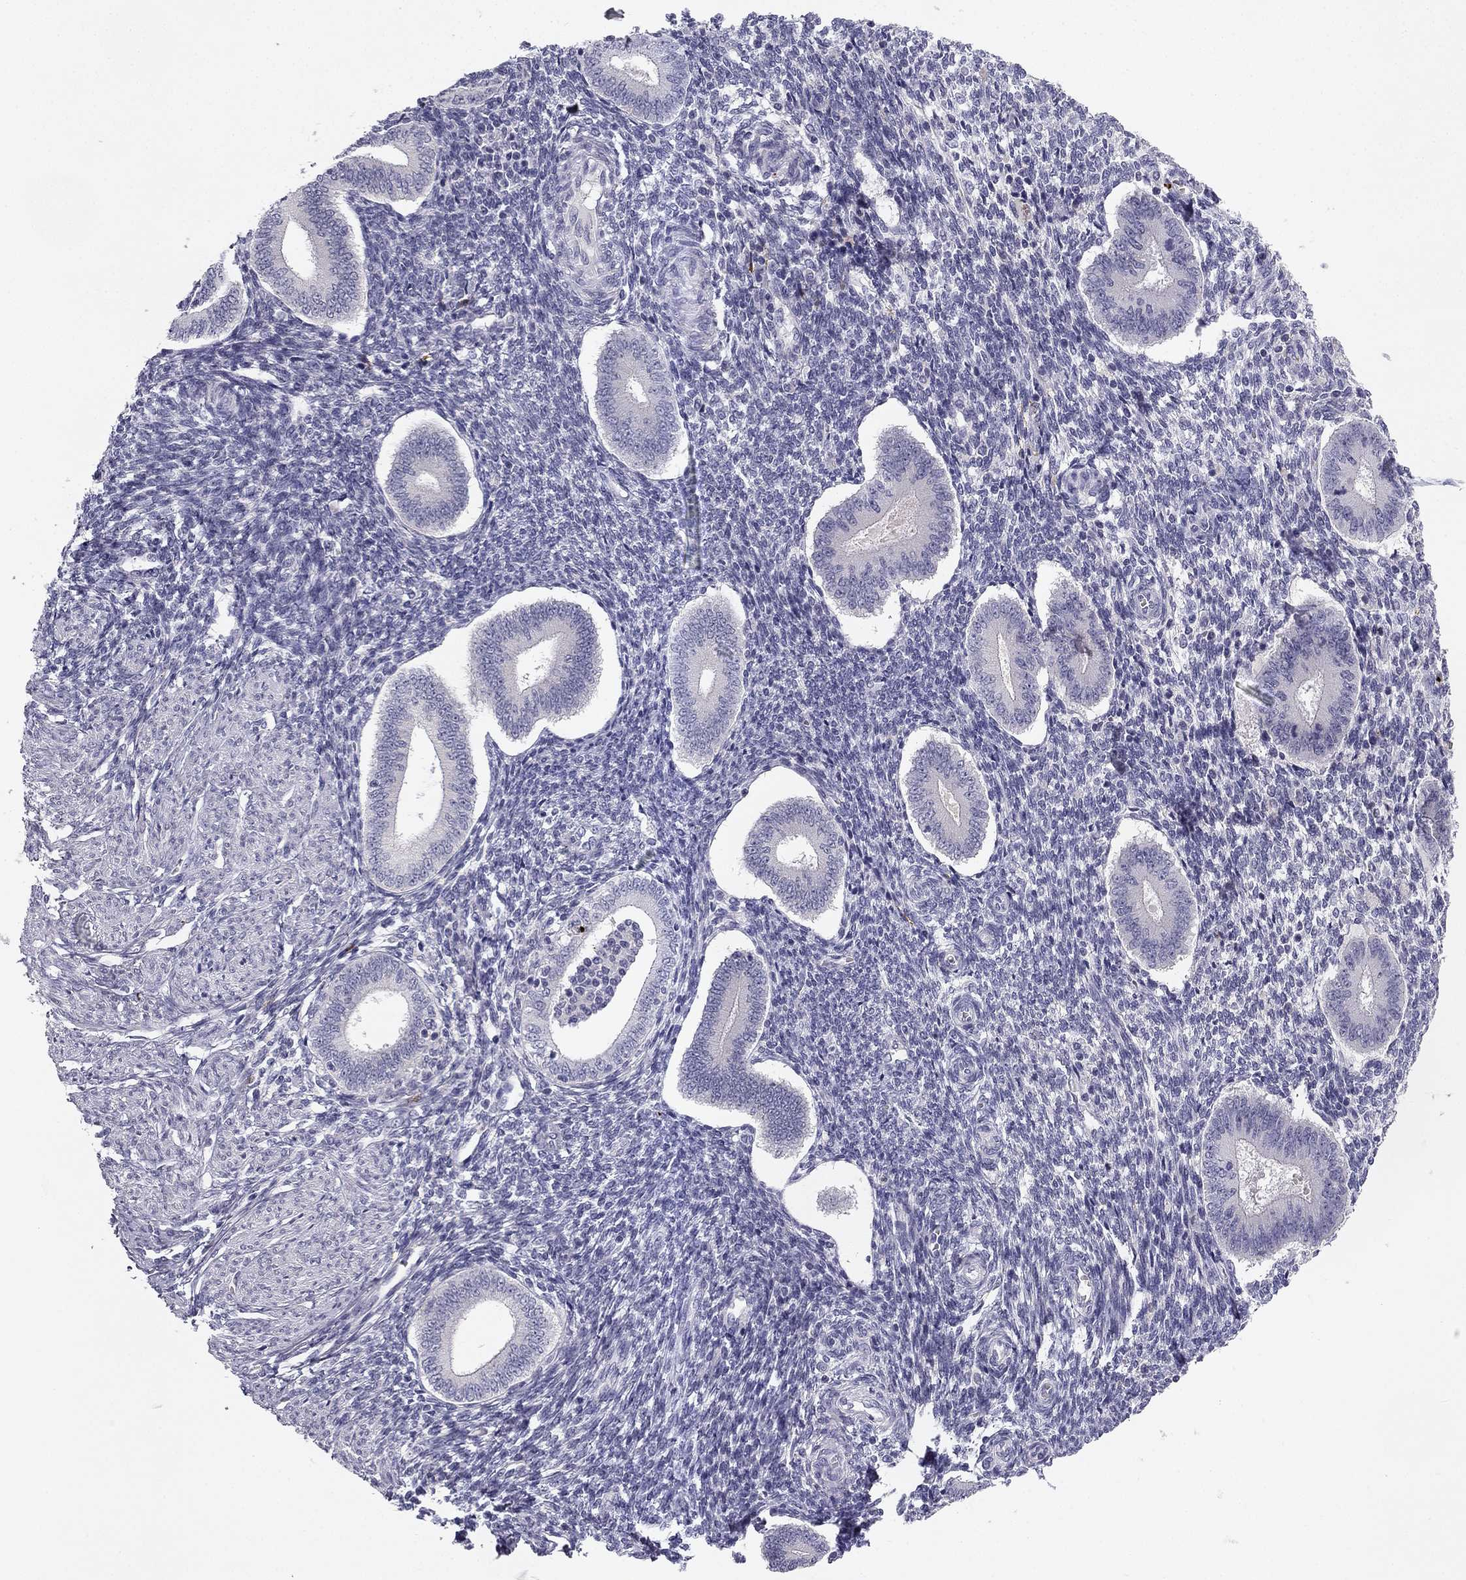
{"staining": {"intensity": "negative", "quantity": "none", "location": "none"}, "tissue": "endometrium", "cell_type": "Cells in endometrial stroma", "image_type": "normal", "snomed": [{"axis": "morphology", "description": "Normal tissue, NOS"}, {"axis": "topography", "description": "Endometrium"}], "caption": "Protein analysis of normal endometrium shows no significant expression in cells in endometrial stroma. (DAB (3,3'-diaminobenzidine) immunohistochemistry (IHC) visualized using brightfield microscopy, high magnification).", "gene": "SLC6A4", "patient": {"sex": "female", "age": 40}}